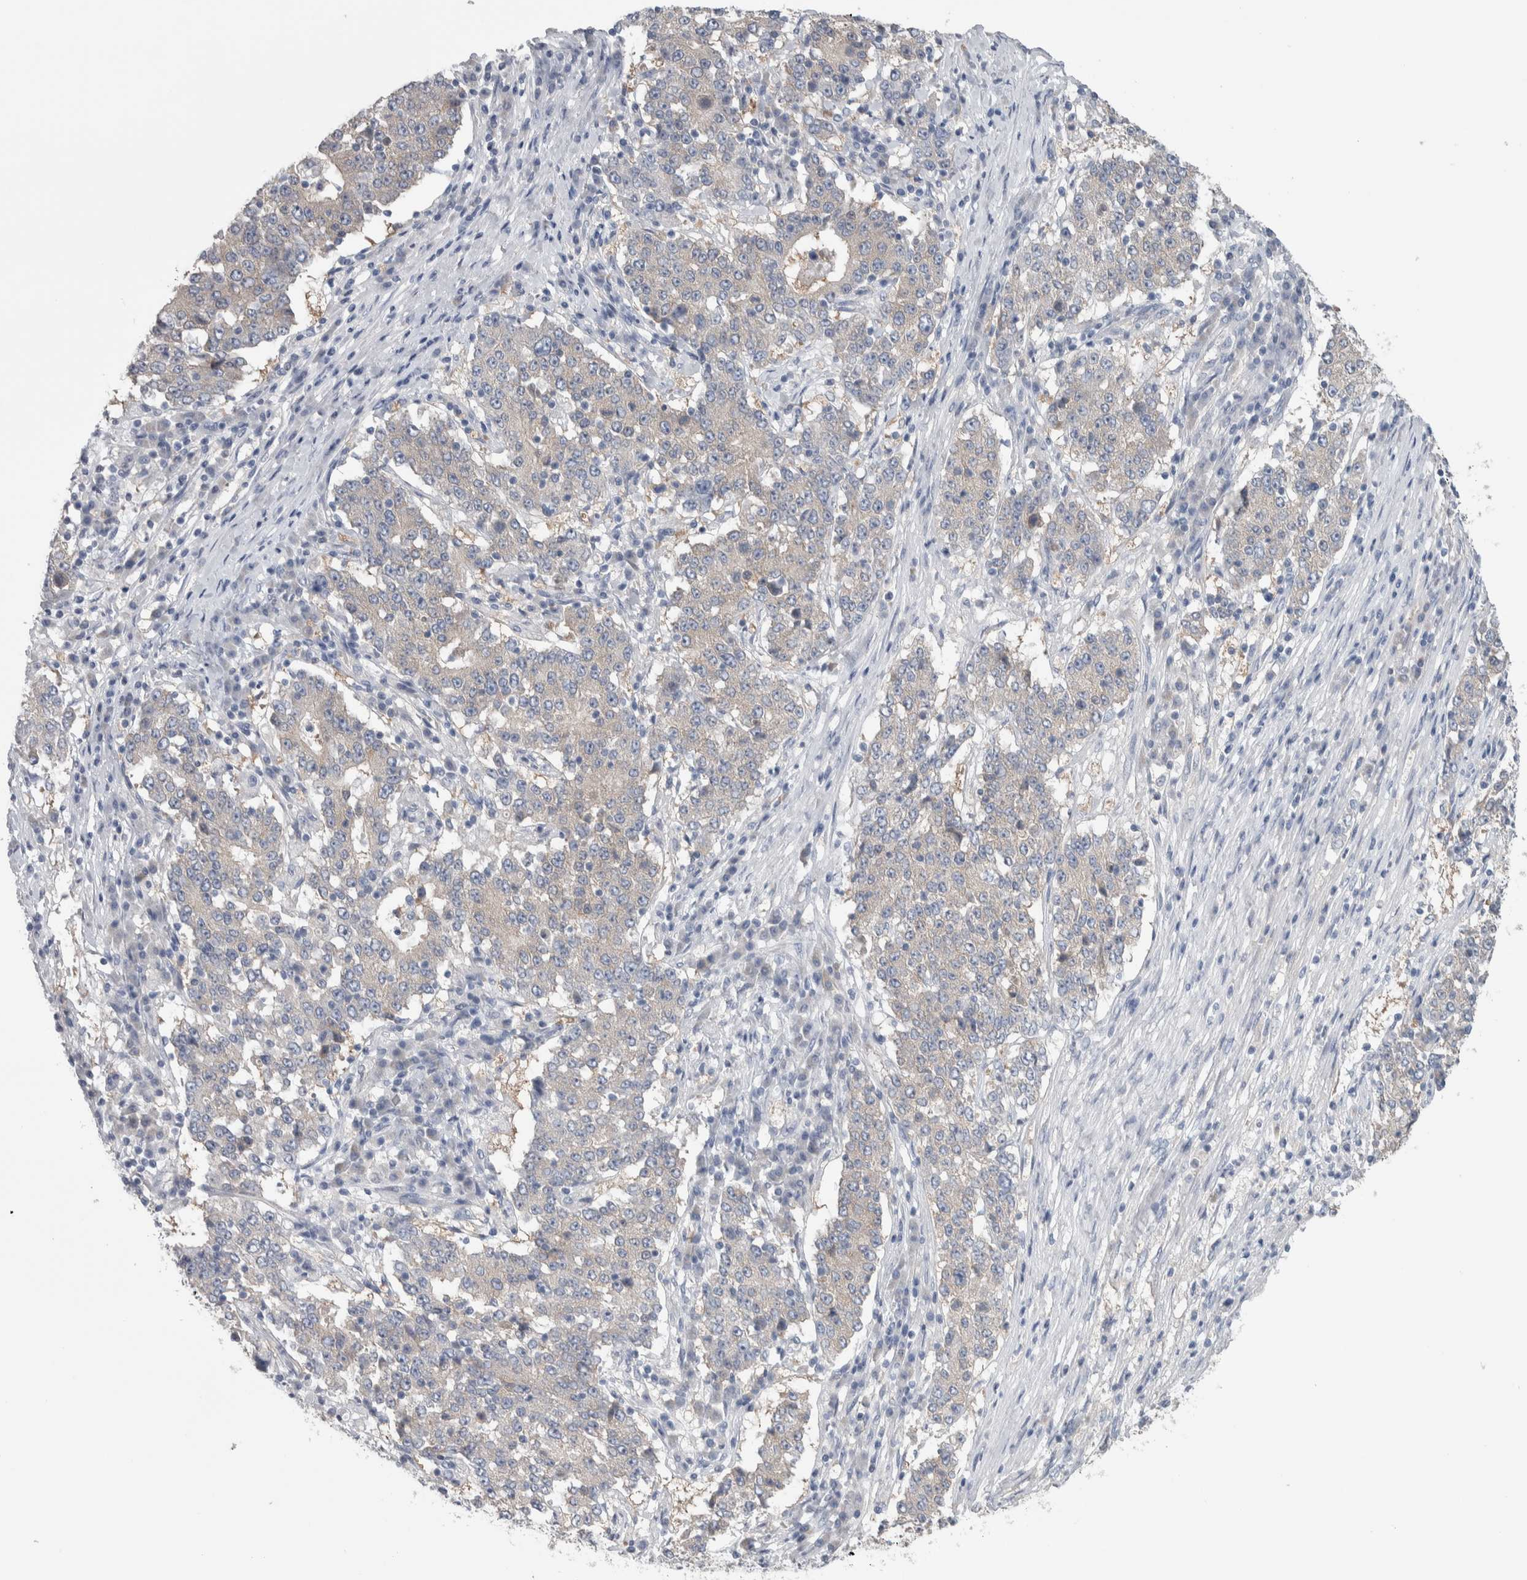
{"staining": {"intensity": "negative", "quantity": "none", "location": "none"}, "tissue": "stomach cancer", "cell_type": "Tumor cells", "image_type": "cancer", "snomed": [{"axis": "morphology", "description": "Adenocarcinoma, NOS"}, {"axis": "topography", "description": "Stomach"}], "caption": "Protein analysis of stomach cancer (adenocarcinoma) demonstrates no significant expression in tumor cells. (Immunohistochemistry, brightfield microscopy, high magnification).", "gene": "GPHN", "patient": {"sex": "male", "age": 59}}